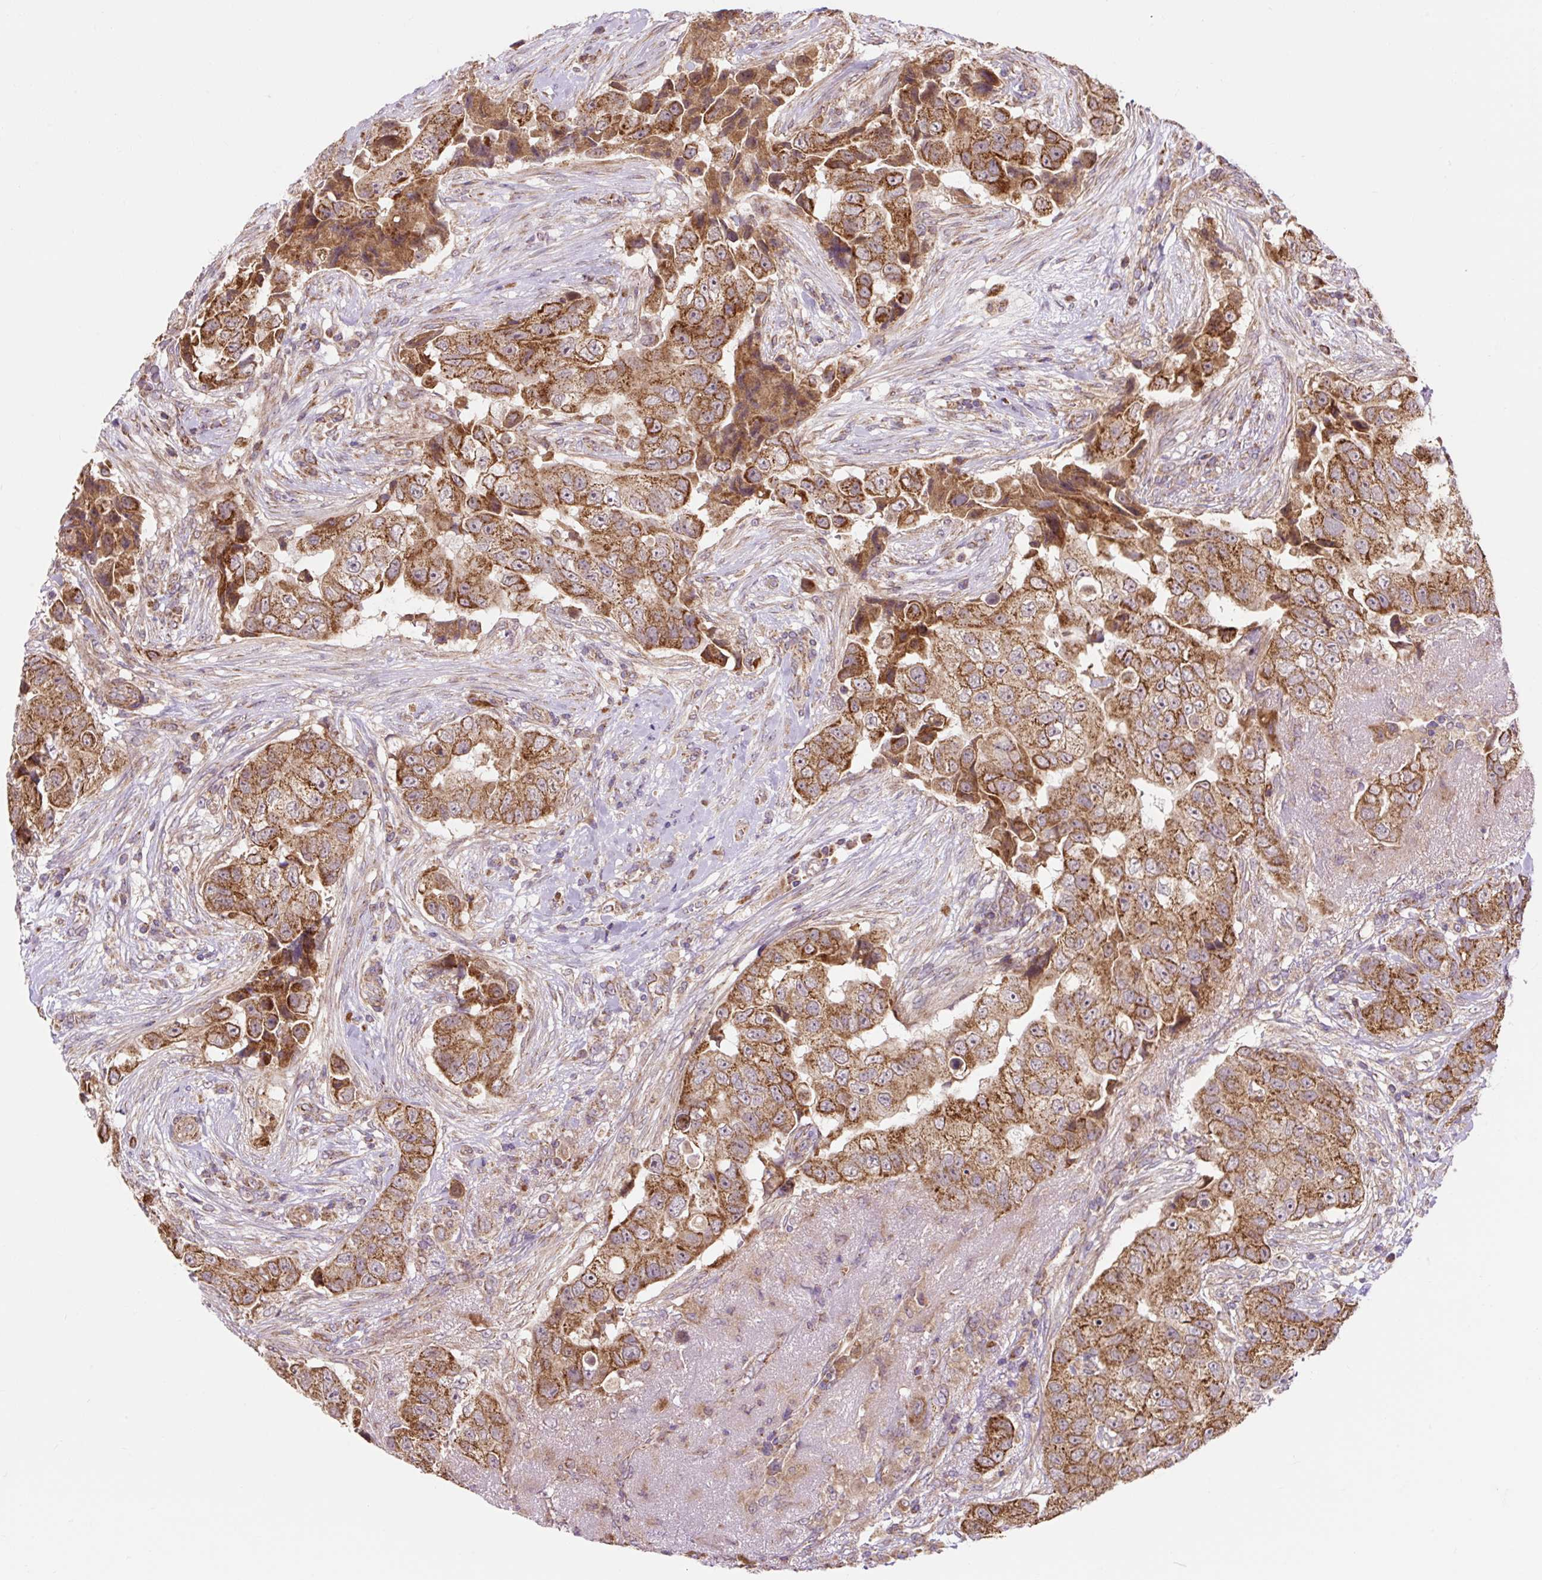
{"staining": {"intensity": "moderate", "quantity": ">75%", "location": "cytoplasmic/membranous"}, "tissue": "breast cancer", "cell_type": "Tumor cells", "image_type": "cancer", "snomed": [{"axis": "morphology", "description": "Normal tissue, NOS"}, {"axis": "morphology", "description": "Duct carcinoma"}, {"axis": "topography", "description": "Breast"}], "caption": "Breast cancer (infiltrating ductal carcinoma) stained with a protein marker reveals moderate staining in tumor cells.", "gene": "TRIAP1", "patient": {"sex": "female", "age": 62}}